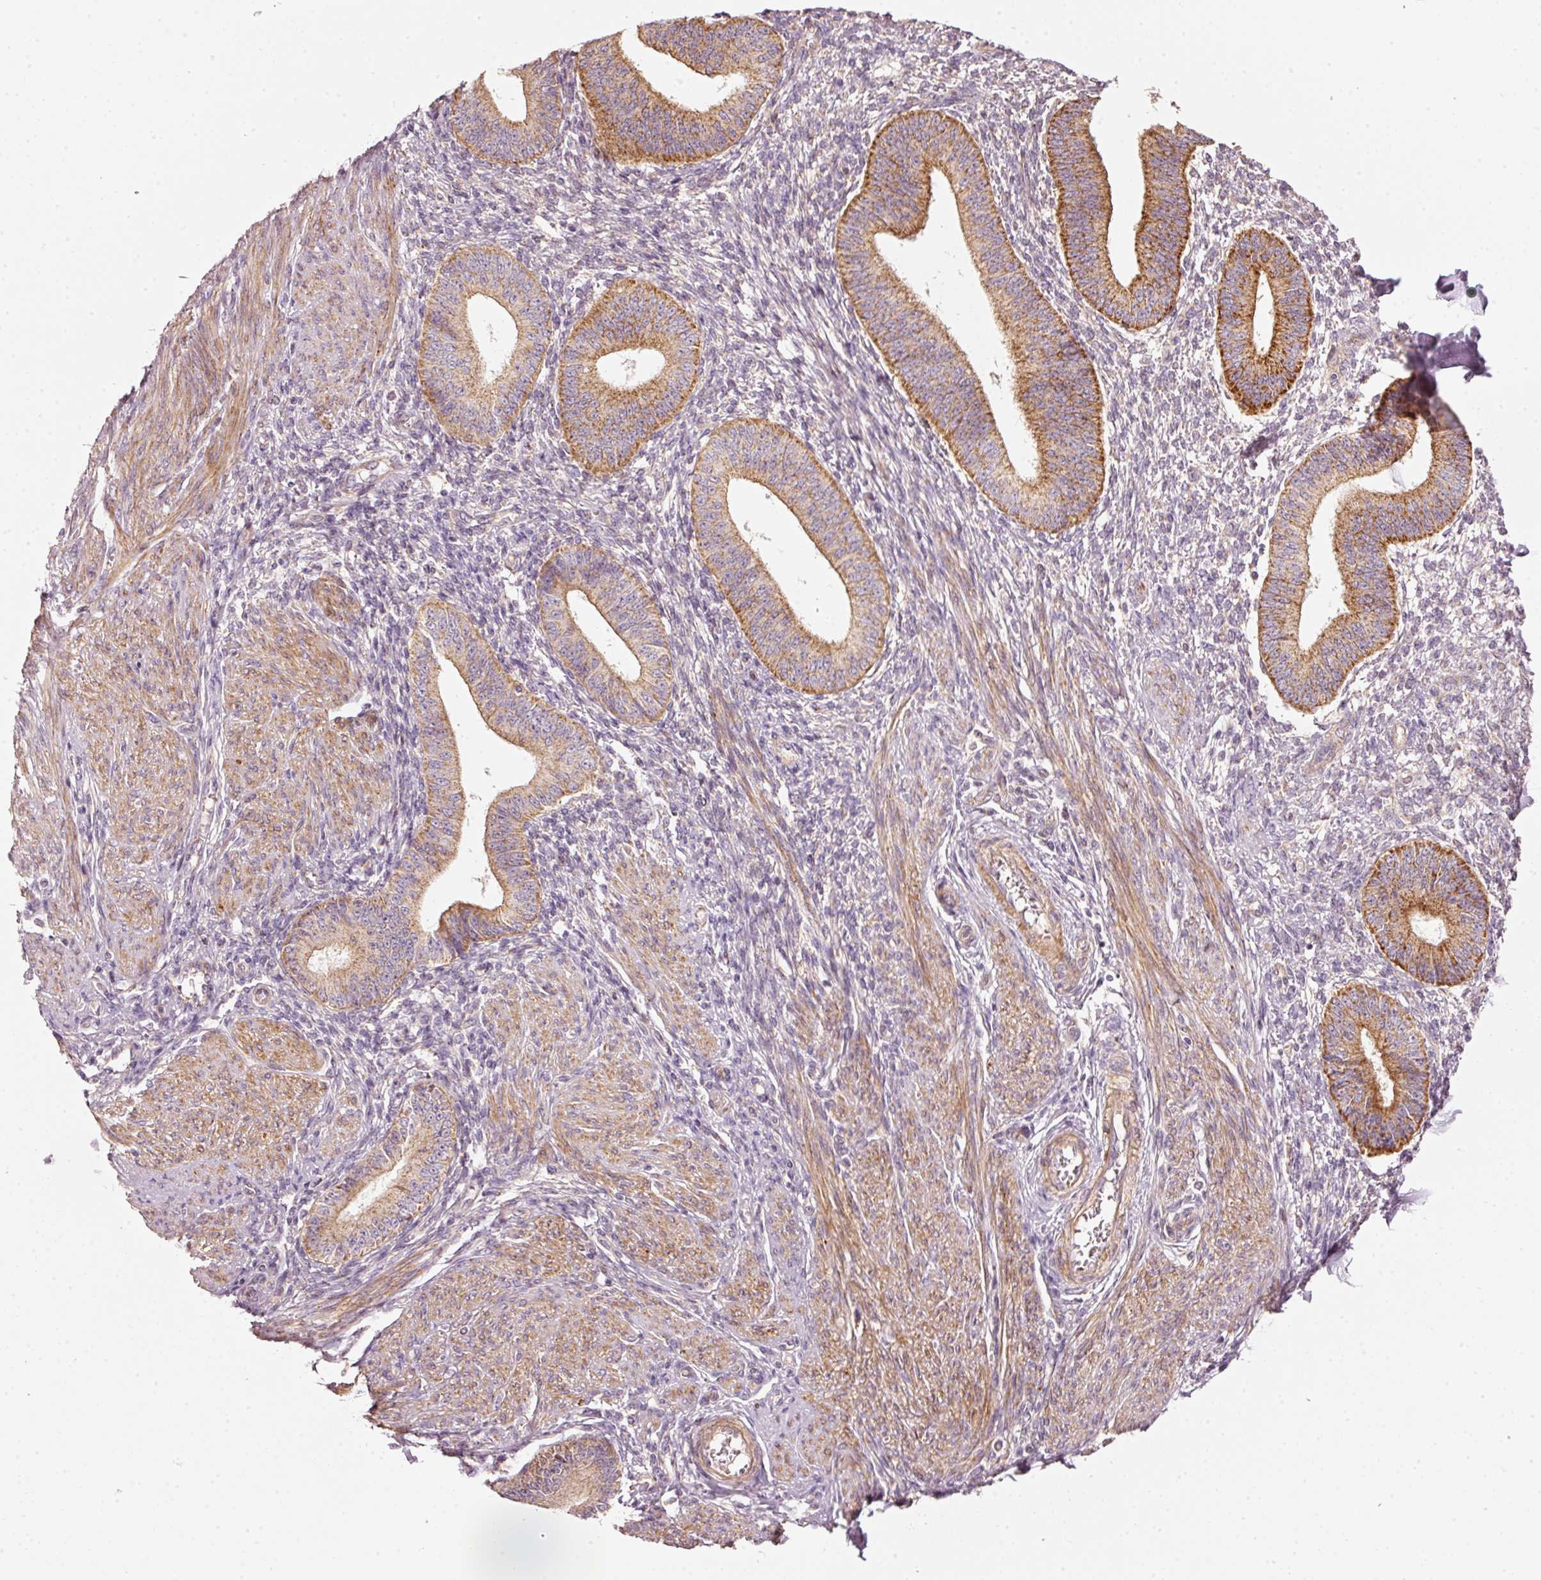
{"staining": {"intensity": "negative", "quantity": "none", "location": "none"}, "tissue": "endometrium", "cell_type": "Cells in endometrial stroma", "image_type": "normal", "snomed": [{"axis": "morphology", "description": "Normal tissue, NOS"}, {"axis": "topography", "description": "Endometrium"}], "caption": "This is an IHC histopathology image of benign endometrium. There is no expression in cells in endometrial stroma.", "gene": "ARHGAP22", "patient": {"sex": "female", "age": 49}}